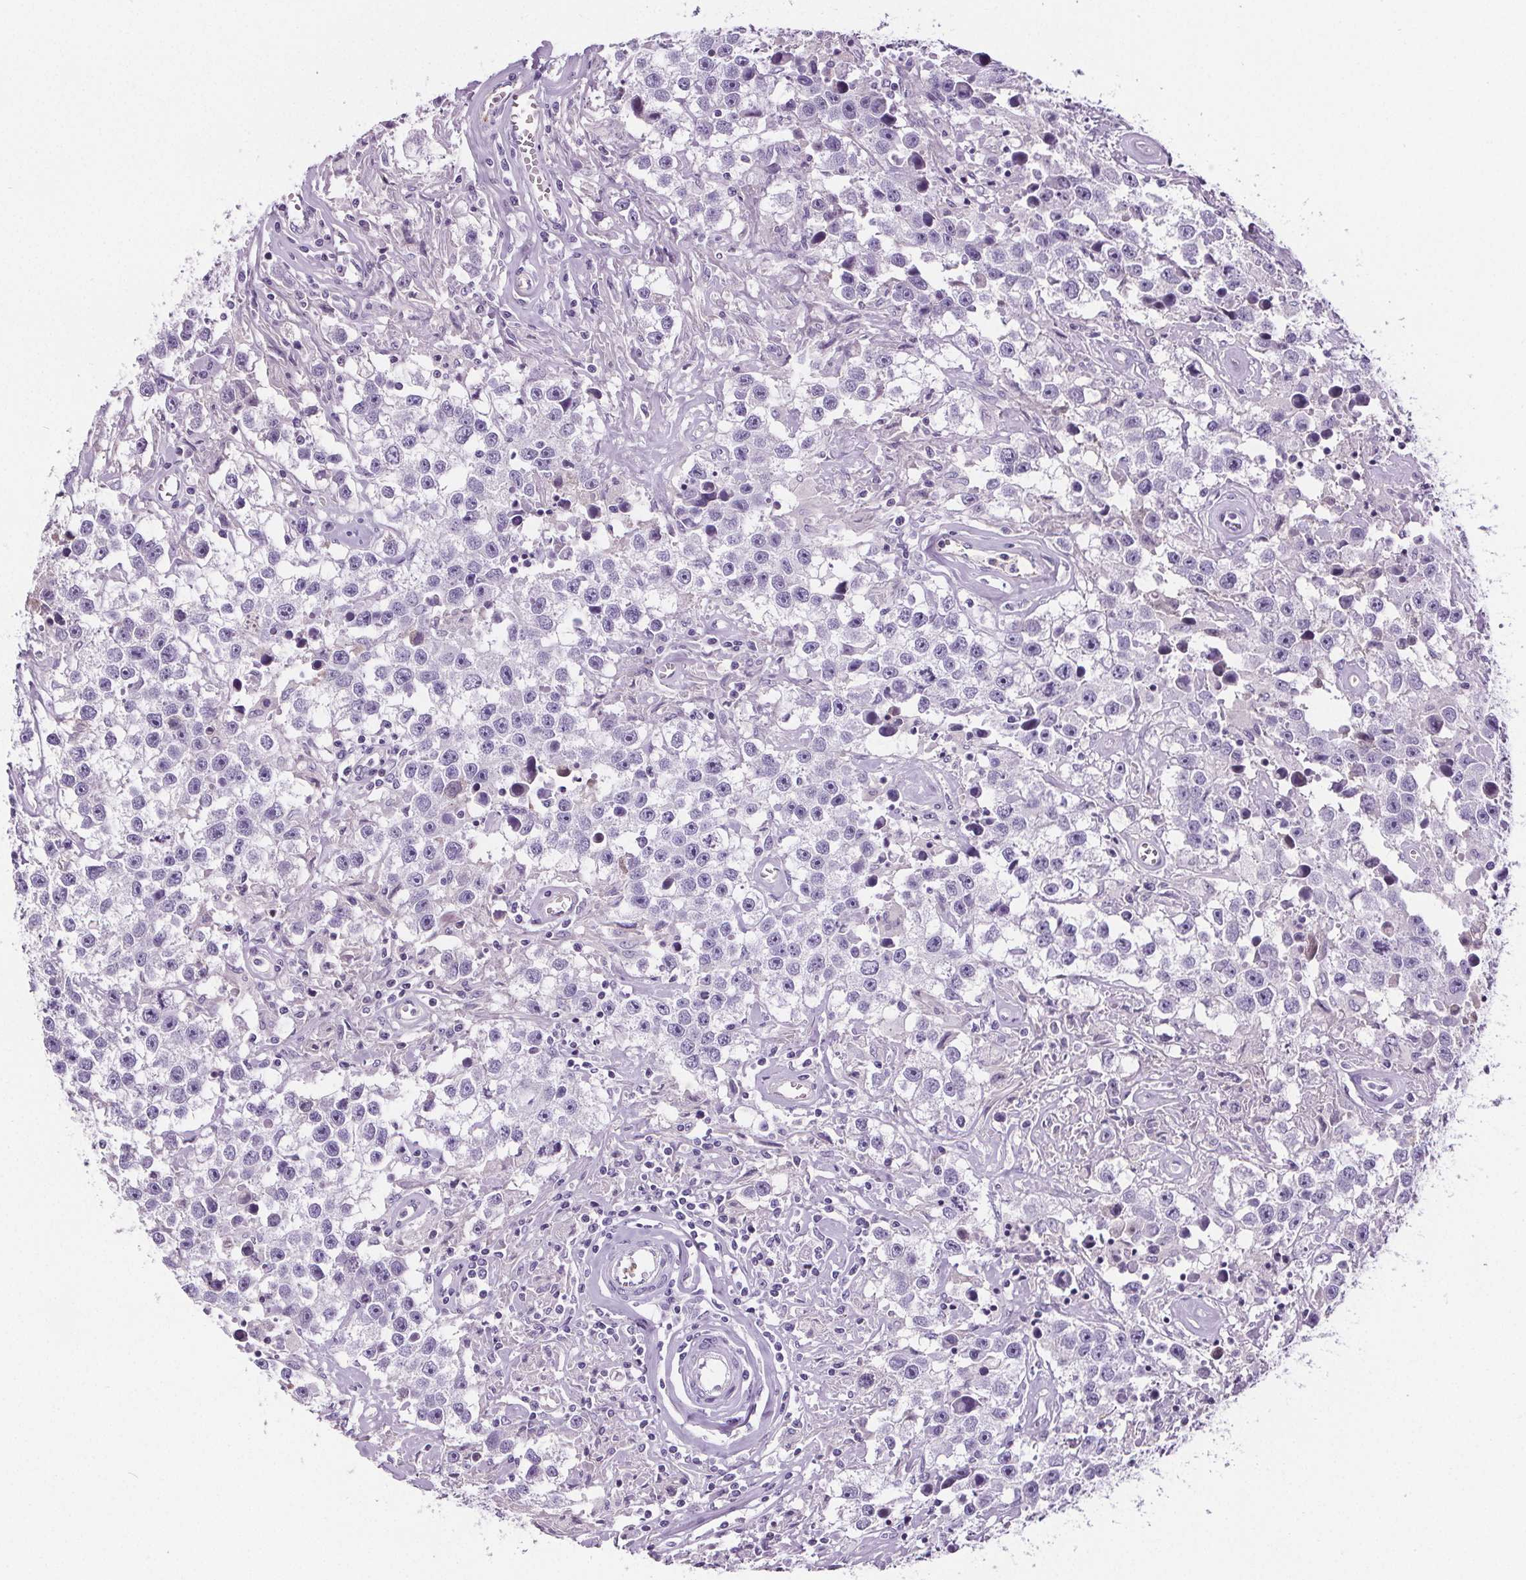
{"staining": {"intensity": "negative", "quantity": "none", "location": "none"}, "tissue": "testis cancer", "cell_type": "Tumor cells", "image_type": "cancer", "snomed": [{"axis": "morphology", "description": "Seminoma, NOS"}, {"axis": "topography", "description": "Testis"}], "caption": "Immunohistochemistry image of seminoma (testis) stained for a protein (brown), which exhibits no positivity in tumor cells. The staining was performed using DAB (3,3'-diaminobenzidine) to visualize the protein expression in brown, while the nuclei were stained in blue with hematoxylin (Magnification: 20x).", "gene": "CD5L", "patient": {"sex": "male", "age": 43}}